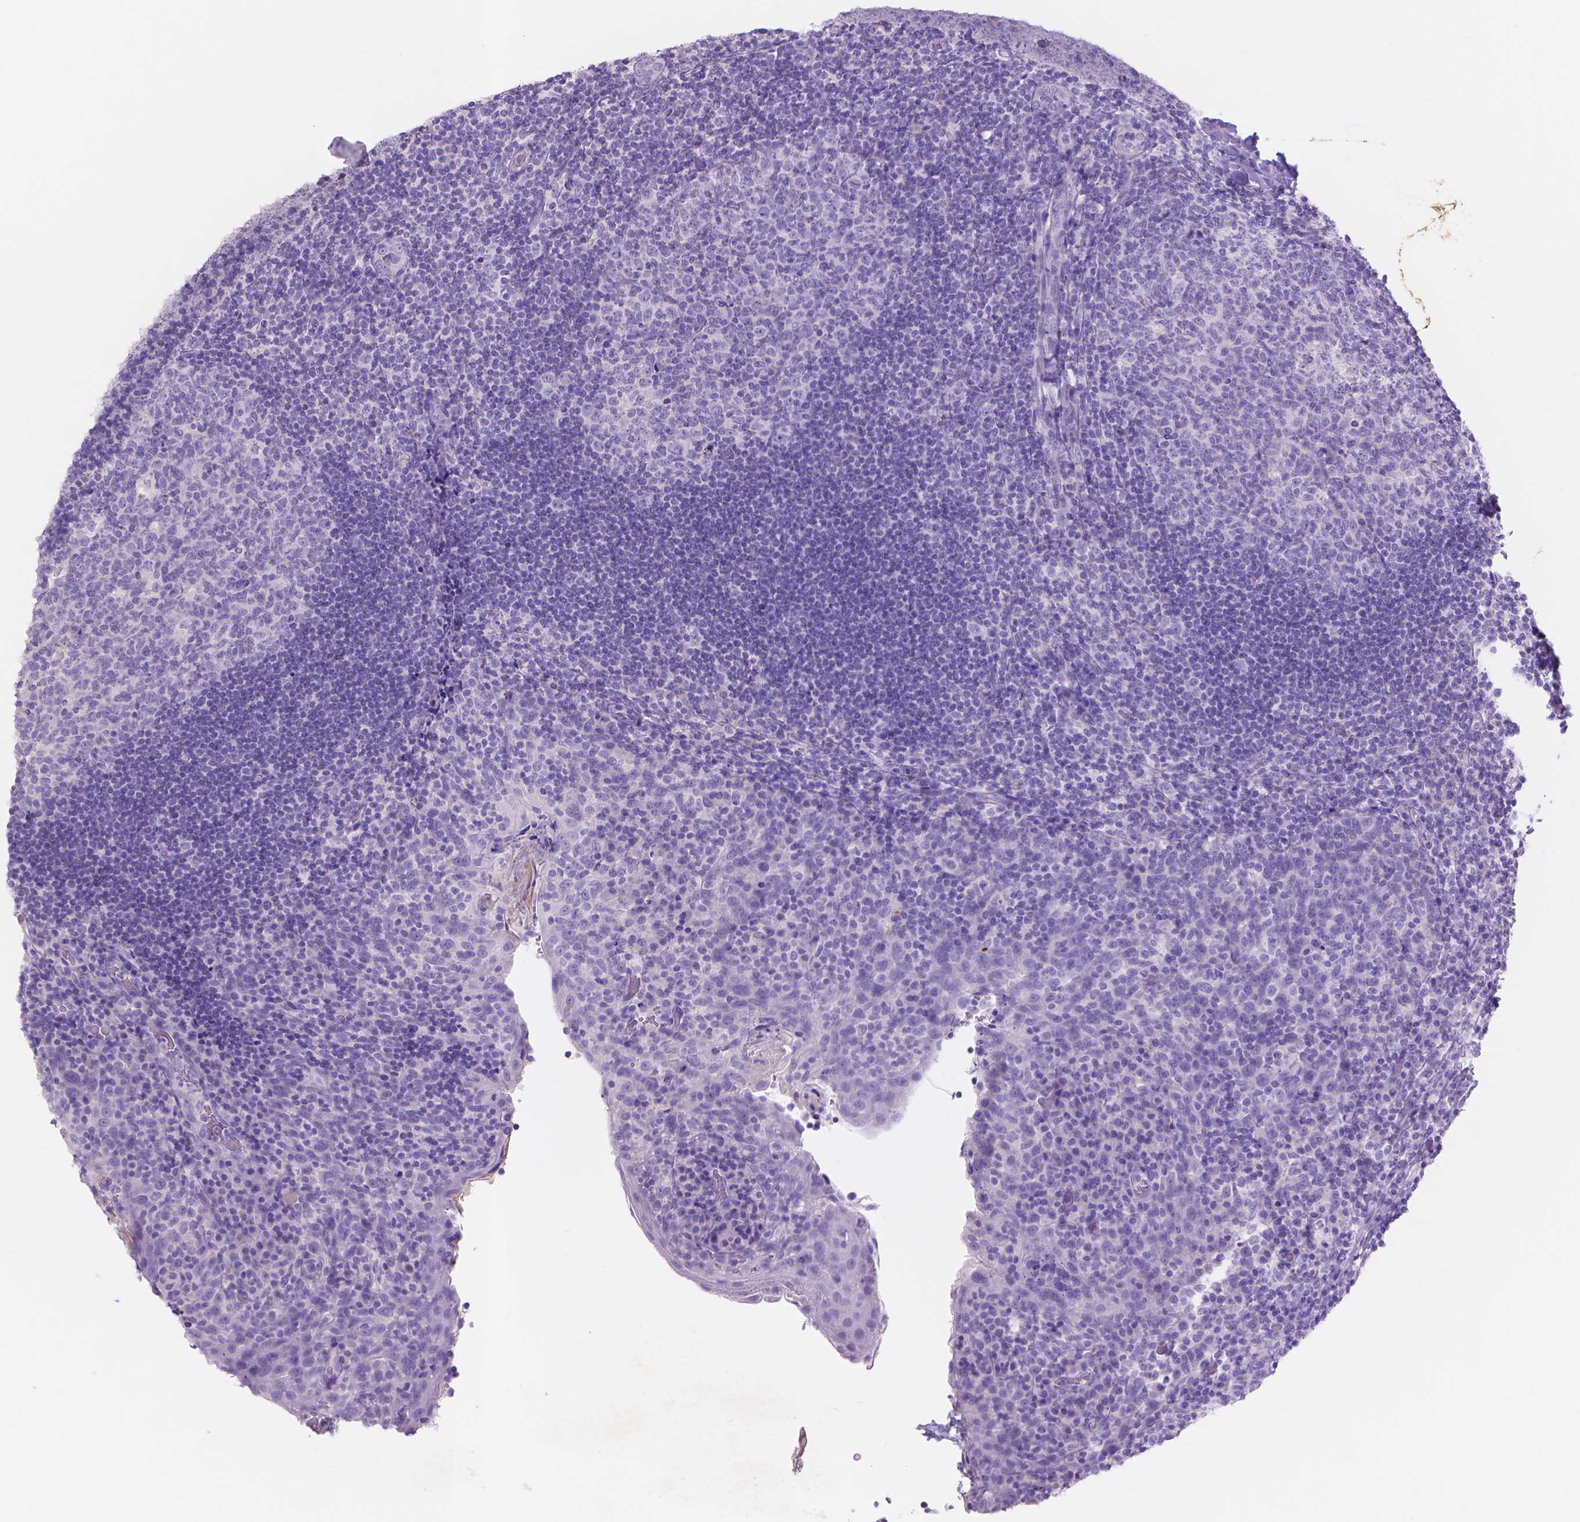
{"staining": {"intensity": "negative", "quantity": "none", "location": "none"}, "tissue": "tonsil", "cell_type": "Germinal center cells", "image_type": "normal", "snomed": [{"axis": "morphology", "description": "Normal tissue, NOS"}, {"axis": "topography", "description": "Tonsil"}], "caption": "There is no significant staining in germinal center cells of tonsil. The staining was performed using DAB to visualize the protein expression in brown, while the nuclei were stained in blue with hematoxylin (Magnification: 20x).", "gene": "MMP11", "patient": {"sex": "male", "age": 17}}